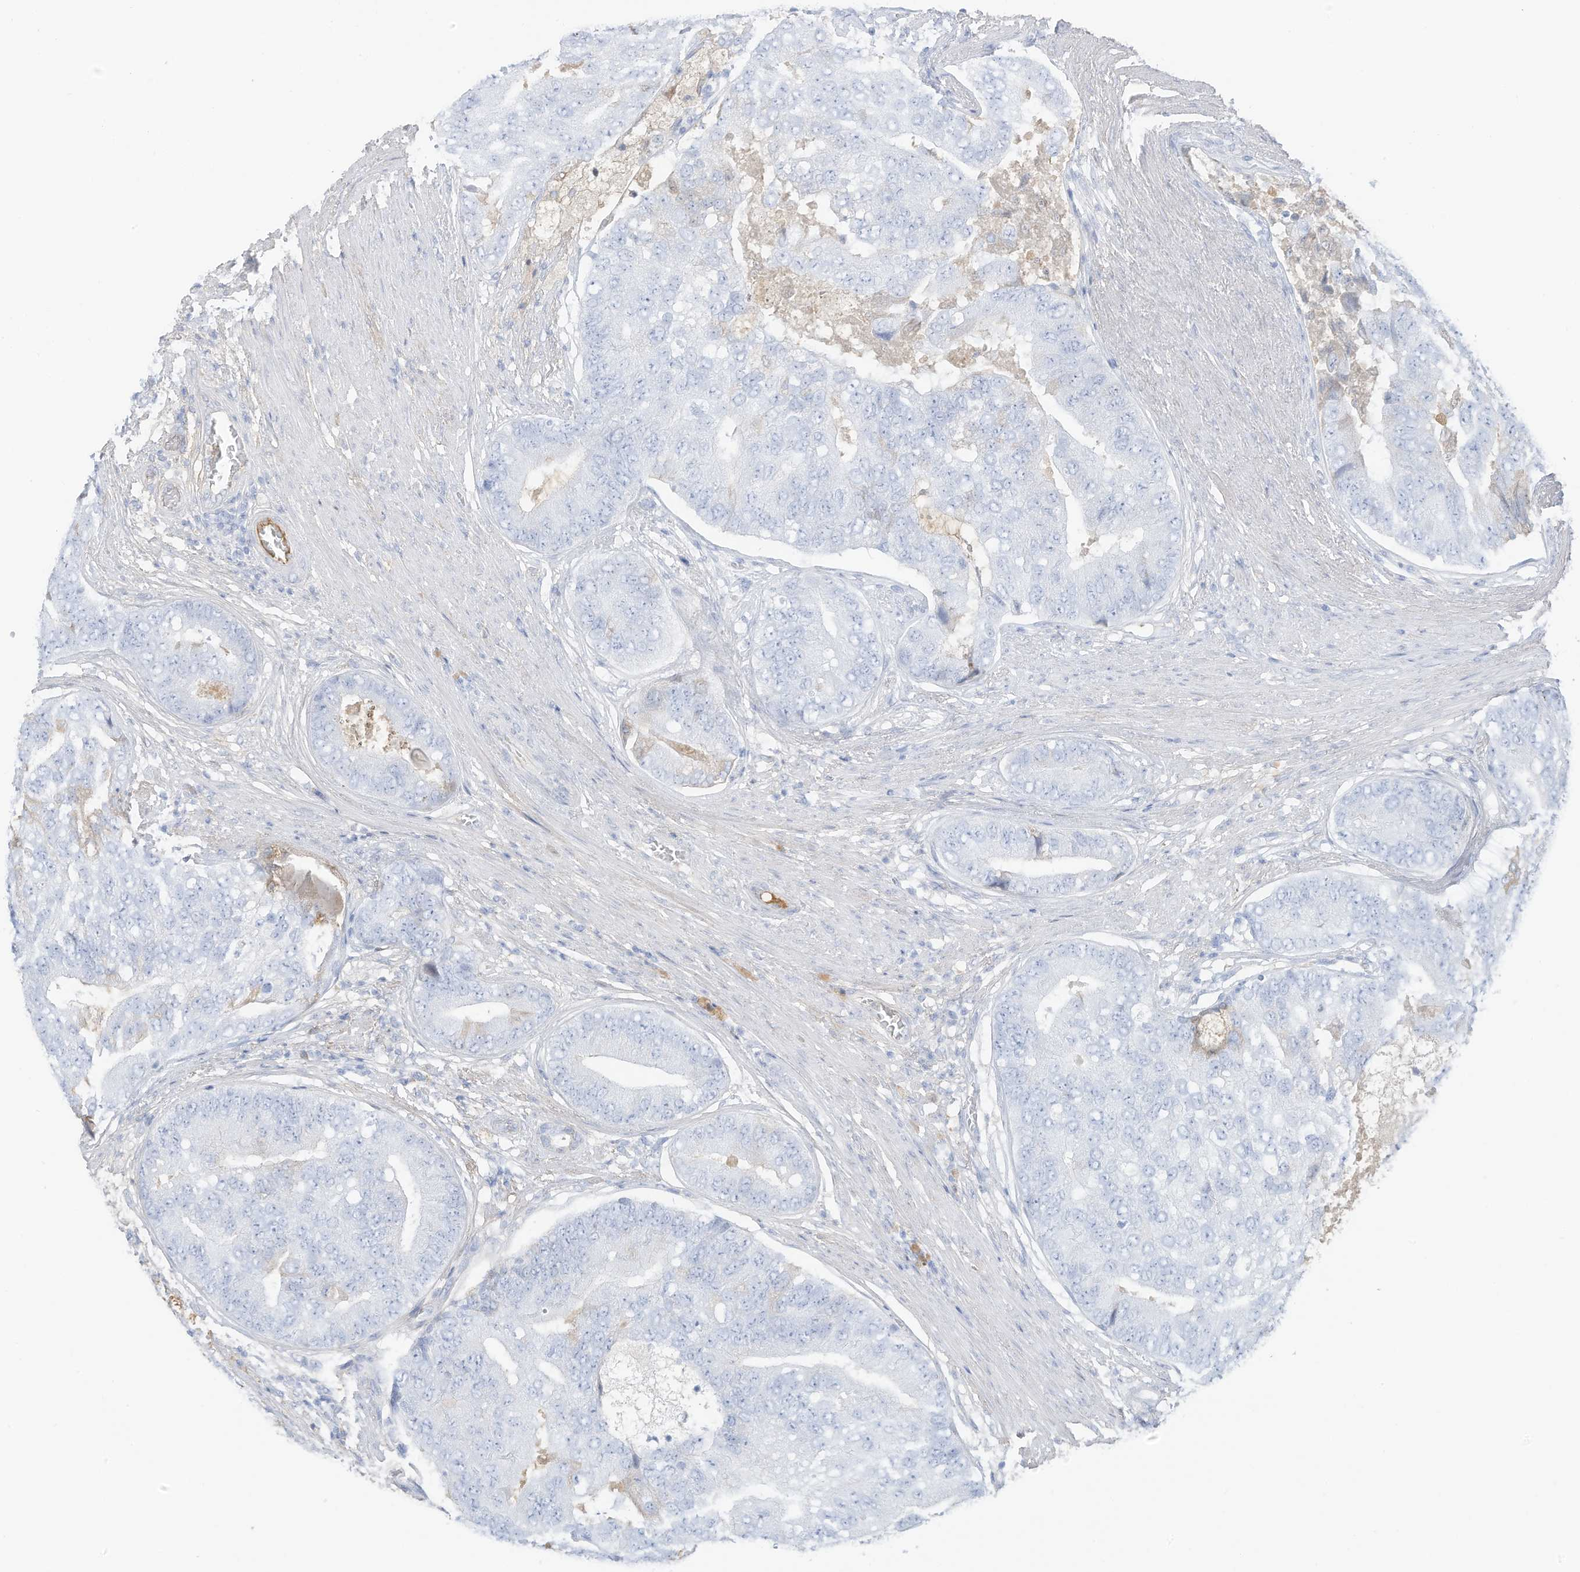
{"staining": {"intensity": "negative", "quantity": "none", "location": "none"}, "tissue": "prostate cancer", "cell_type": "Tumor cells", "image_type": "cancer", "snomed": [{"axis": "morphology", "description": "Adenocarcinoma, High grade"}, {"axis": "topography", "description": "Prostate"}], "caption": "Prostate cancer was stained to show a protein in brown. There is no significant staining in tumor cells.", "gene": "HSD17B13", "patient": {"sex": "male", "age": 70}}